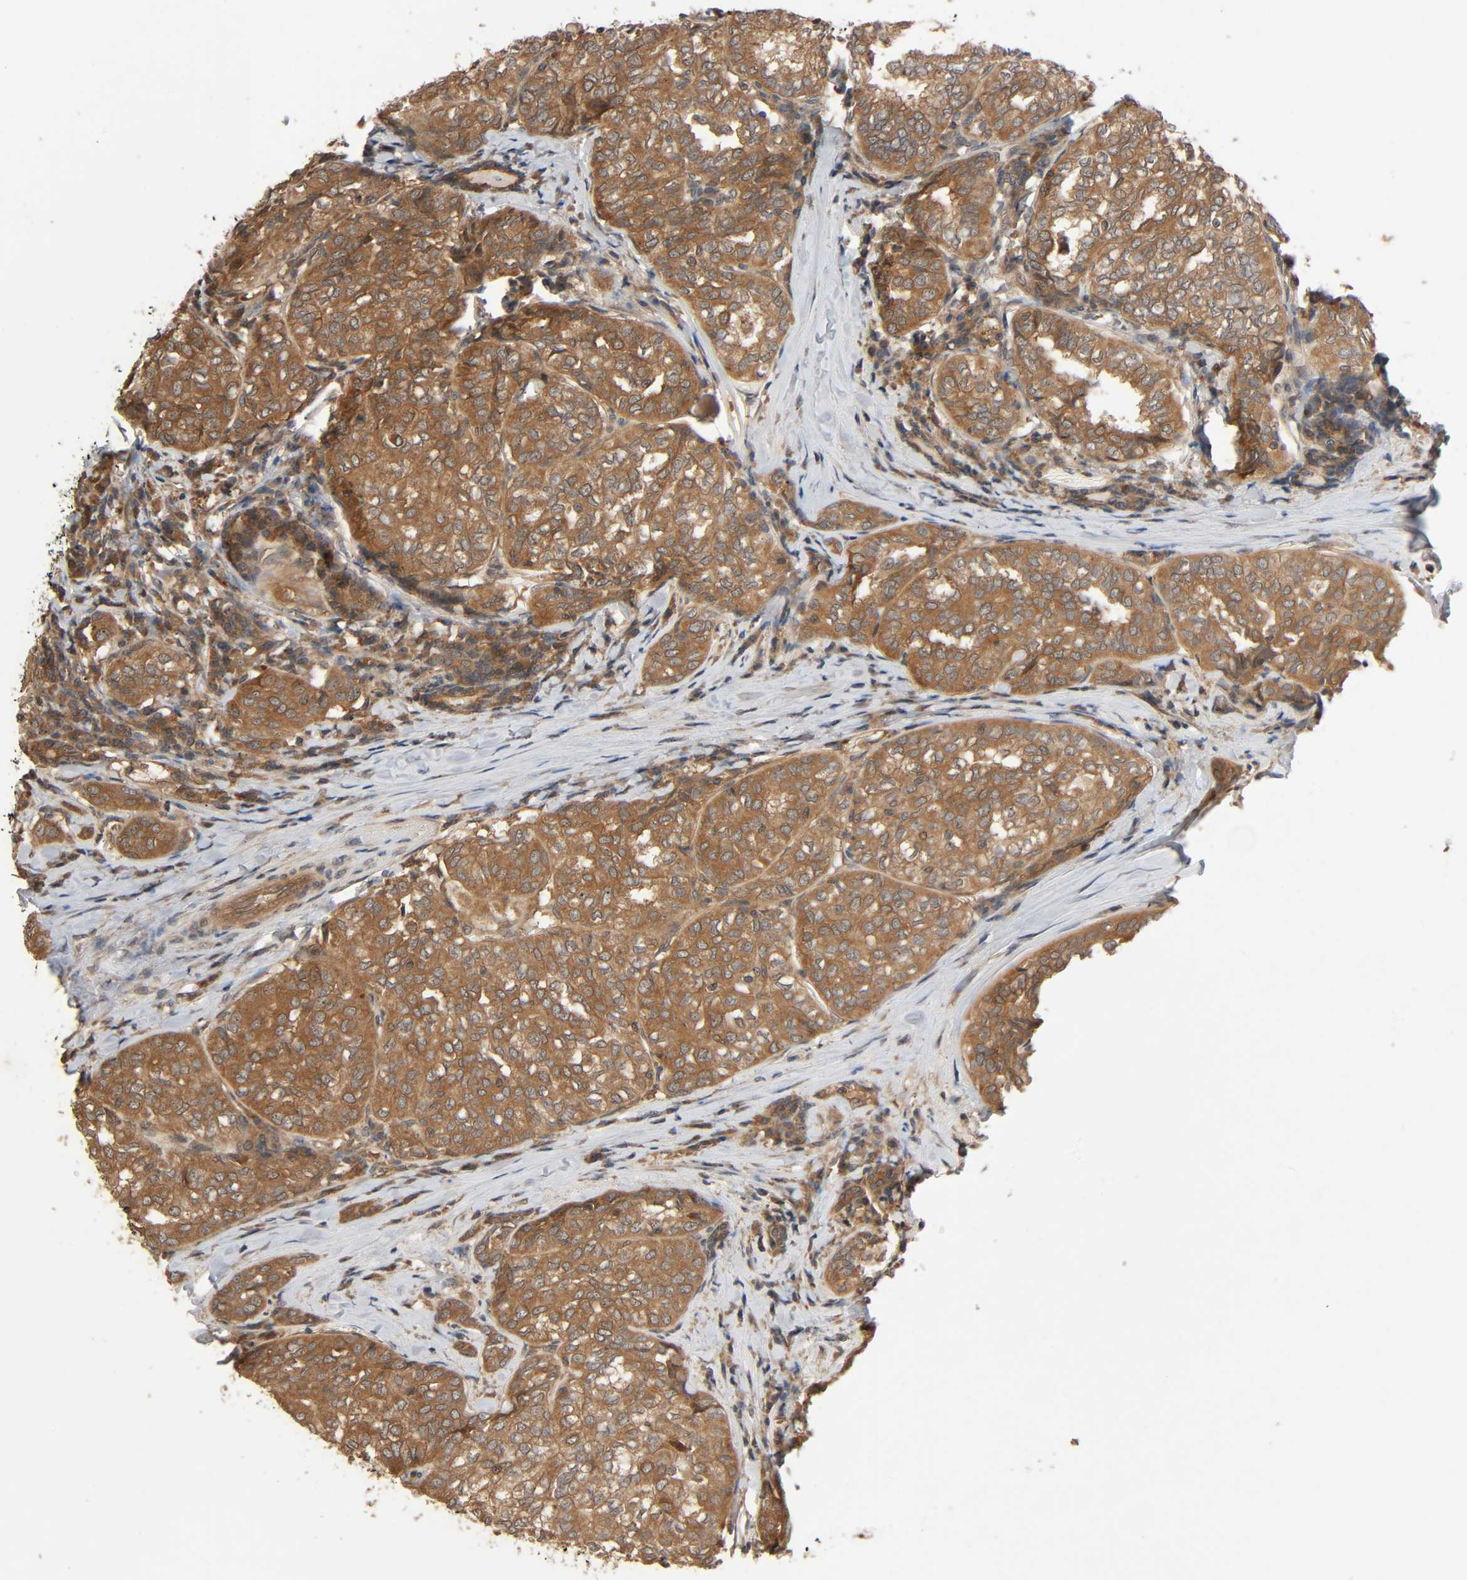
{"staining": {"intensity": "moderate", "quantity": ">75%", "location": "cytoplasmic/membranous"}, "tissue": "thyroid cancer", "cell_type": "Tumor cells", "image_type": "cancer", "snomed": [{"axis": "morphology", "description": "Papillary adenocarcinoma, NOS"}, {"axis": "topography", "description": "Thyroid gland"}], "caption": "A high-resolution histopathology image shows immunohistochemistry (IHC) staining of thyroid cancer (papillary adenocarcinoma), which exhibits moderate cytoplasmic/membranous expression in about >75% of tumor cells. Nuclei are stained in blue.", "gene": "PPP2R1B", "patient": {"sex": "female", "age": 30}}